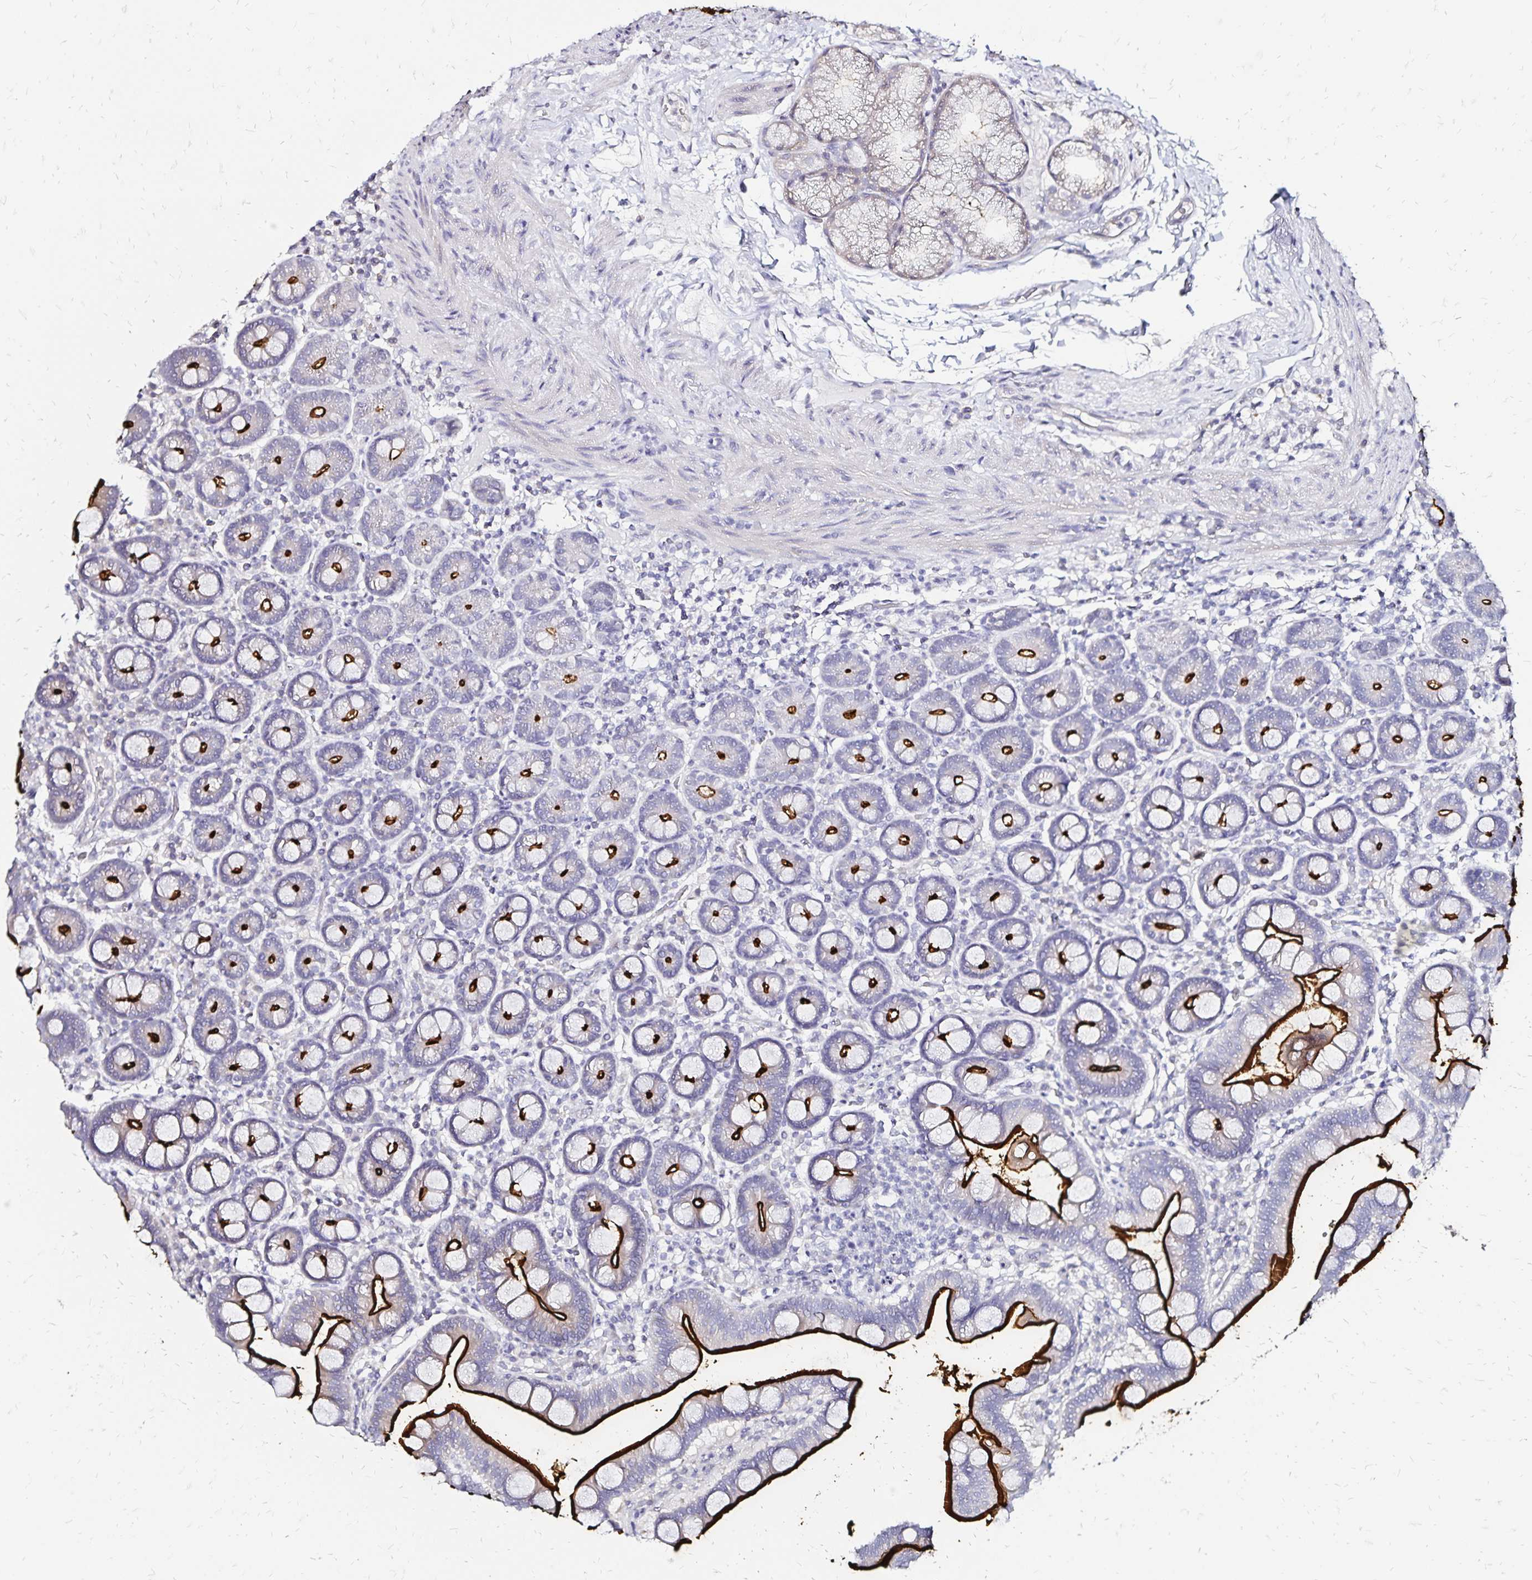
{"staining": {"intensity": "strong", "quantity": "25%-75%", "location": "cytoplasmic/membranous"}, "tissue": "duodenum", "cell_type": "Glandular cells", "image_type": "normal", "snomed": [{"axis": "morphology", "description": "Normal tissue, NOS"}, {"axis": "topography", "description": "Duodenum"}], "caption": "Immunohistochemistry (IHC) photomicrograph of normal duodenum: duodenum stained using immunohistochemistry shows high levels of strong protein expression localized specifically in the cytoplasmic/membranous of glandular cells, appearing as a cytoplasmic/membranous brown color.", "gene": "SLC5A1", "patient": {"sex": "male", "age": 59}}